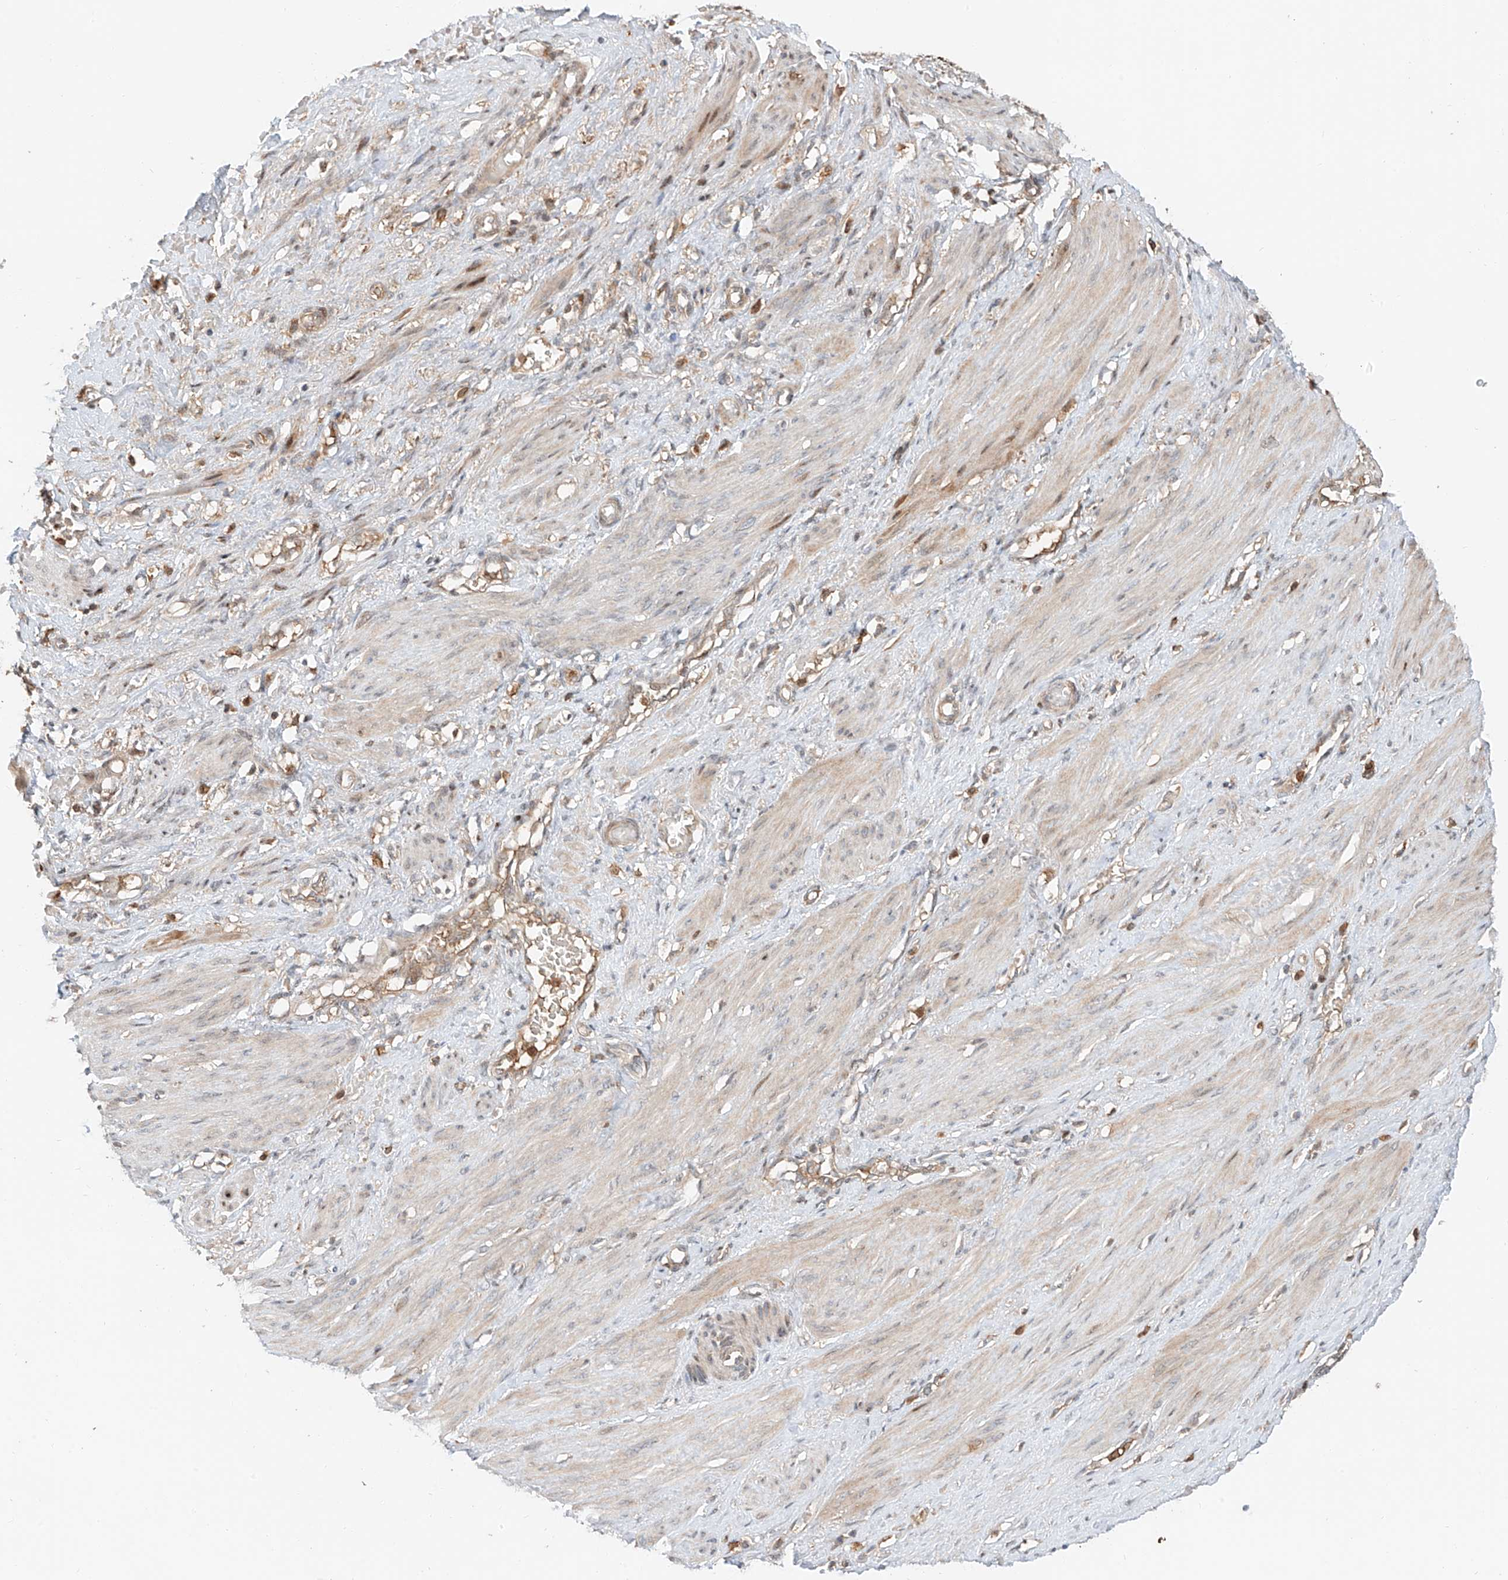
{"staining": {"intensity": "weak", "quantity": "25%-75%", "location": "cytoplasmic/membranous"}, "tissue": "smooth muscle", "cell_type": "Smooth muscle cells", "image_type": "normal", "snomed": [{"axis": "morphology", "description": "Normal tissue, NOS"}, {"axis": "topography", "description": "Endometrium"}], "caption": "High-magnification brightfield microscopy of benign smooth muscle stained with DAB (brown) and counterstained with hematoxylin (blue). smooth muscle cells exhibit weak cytoplasmic/membranous expression is identified in about25%-75% of cells.", "gene": "CEP162", "patient": {"sex": "female", "age": 33}}